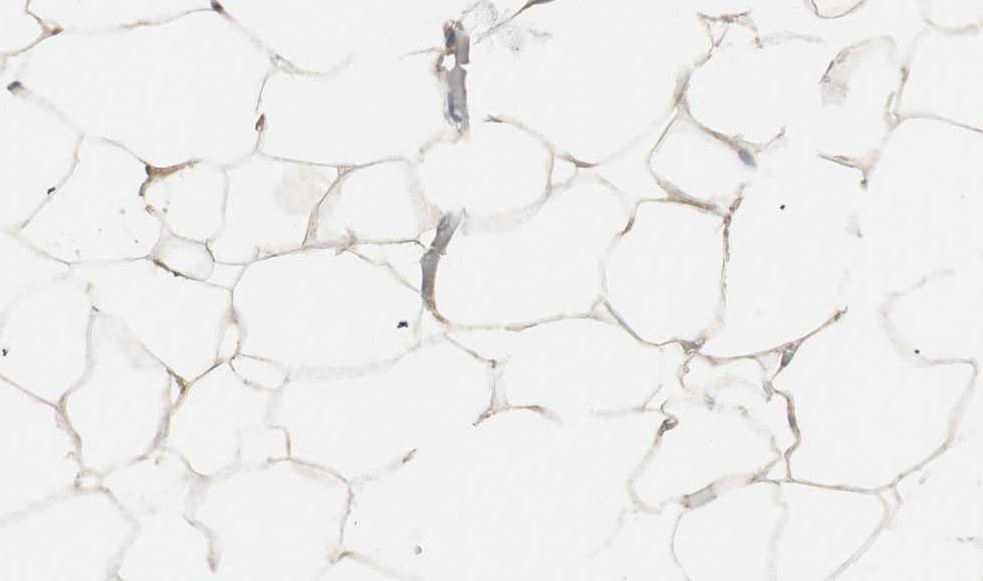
{"staining": {"intensity": "weak", "quantity": "25%-75%", "location": "cytoplasmic/membranous"}, "tissue": "adipose tissue", "cell_type": "Adipocytes", "image_type": "normal", "snomed": [{"axis": "morphology", "description": "Normal tissue, NOS"}, {"axis": "topography", "description": "Breast"}, {"axis": "topography", "description": "Adipose tissue"}], "caption": "Adipocytes reveal low levels of weak cytoplasmic/membranous expression in about 25%-75% of cells in benign adipose tissue. The staining is performed using DAB (3,3'-diaminobenzidine) brown chromogen to label protein expression. The nuclei are counter-stained blue using hematoxylin.", "gene": "ATP6AP2", "patient": {"sex": "female", "age": 25}}